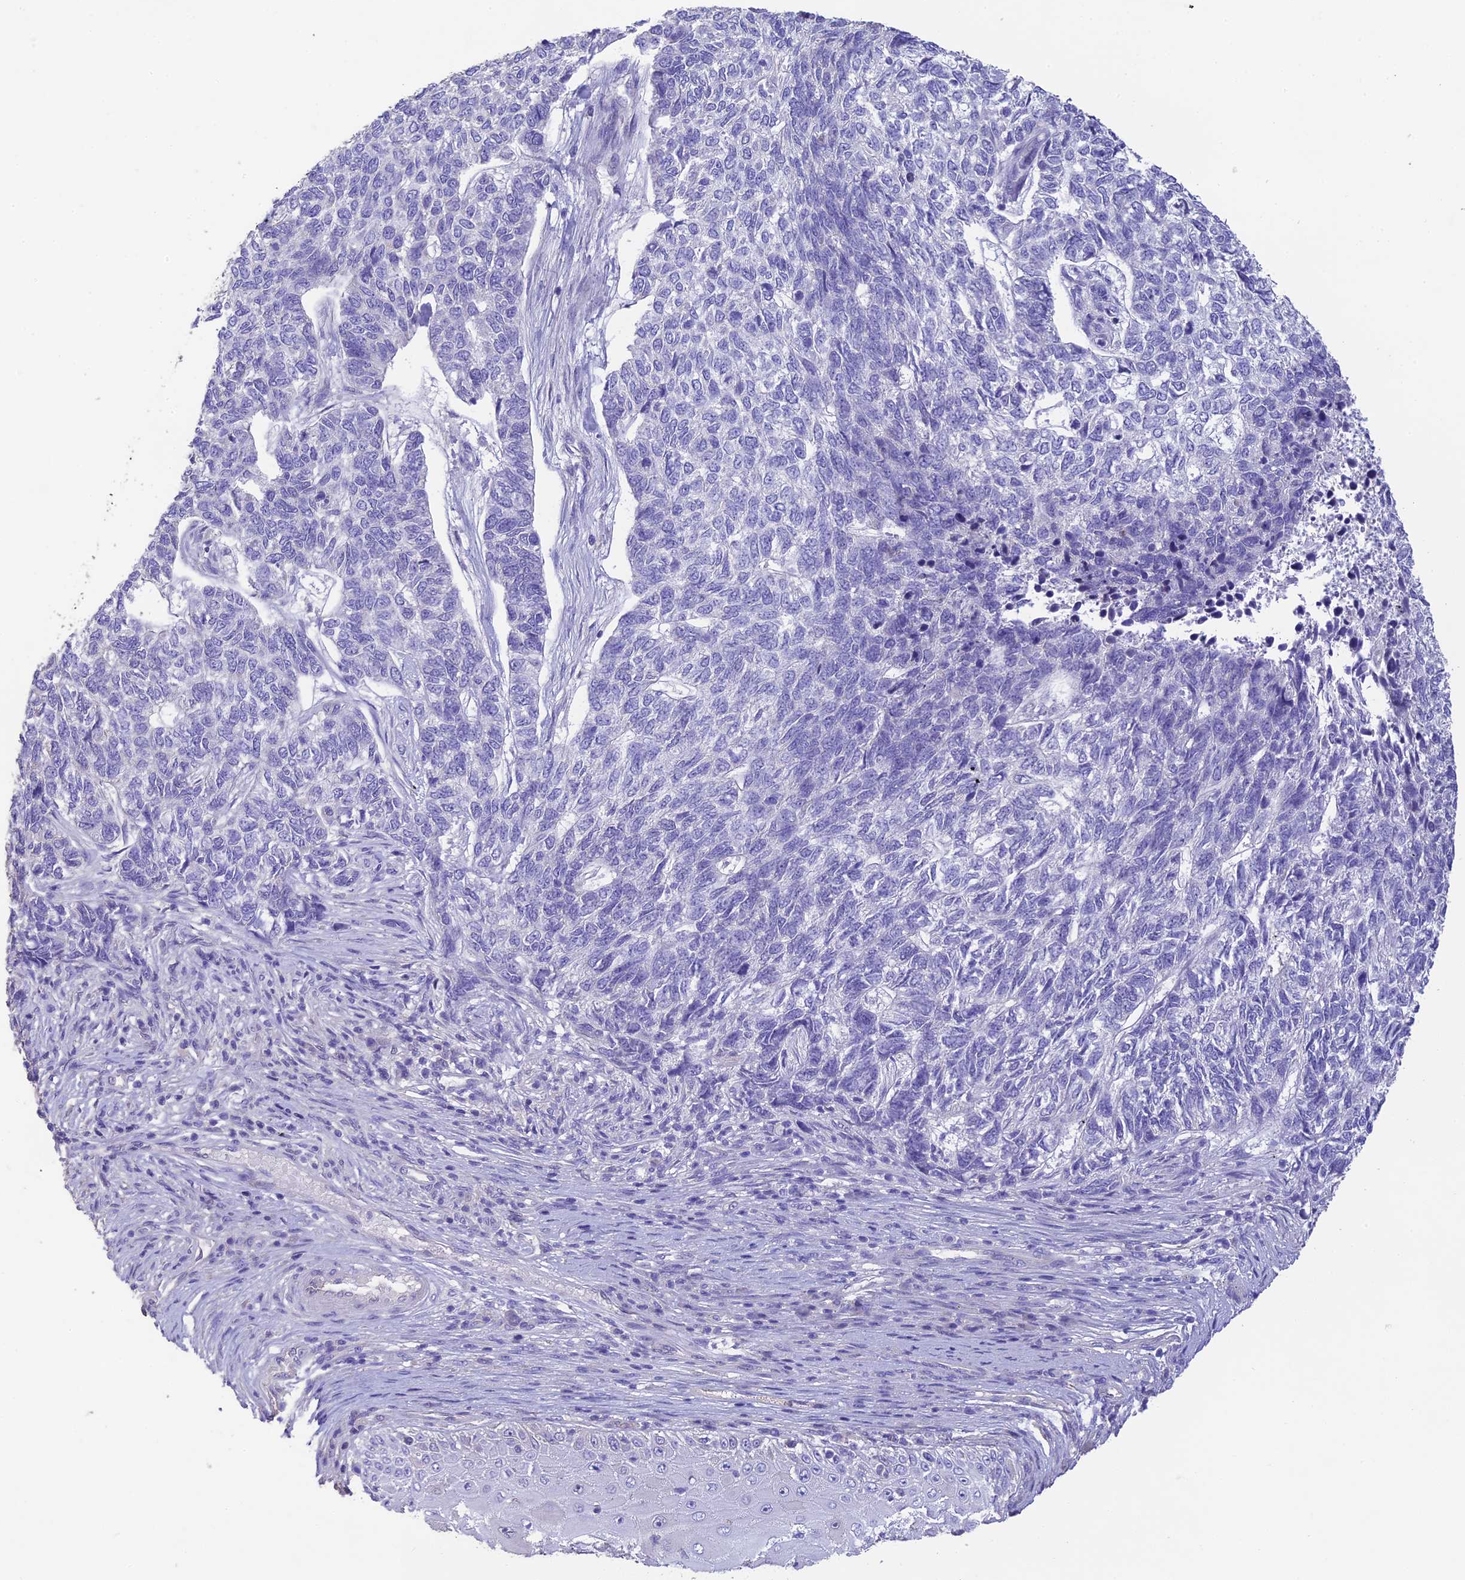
{"staining": {"intensity": "negative", "quantity": "none", "location": "none"}, "tissue": "skin cancer", "cell_type": "Tumor cells", "image_type": "cancer", "snomed": [{"axis": "morphology", "description": "Basal cell carcinoma"}, {"axis": "topography", "description": "Skin"}], "caption": "The micrograph shows no staining of tumor cells in skin basal cell carcinoma. (DAB (3,3'-diaminobenzidine) immunohistochemistry visualized using brightfield microscopy, high magnification).", "gene": "HSD17B2", "patient": {"sex": "female", "age": 65}}